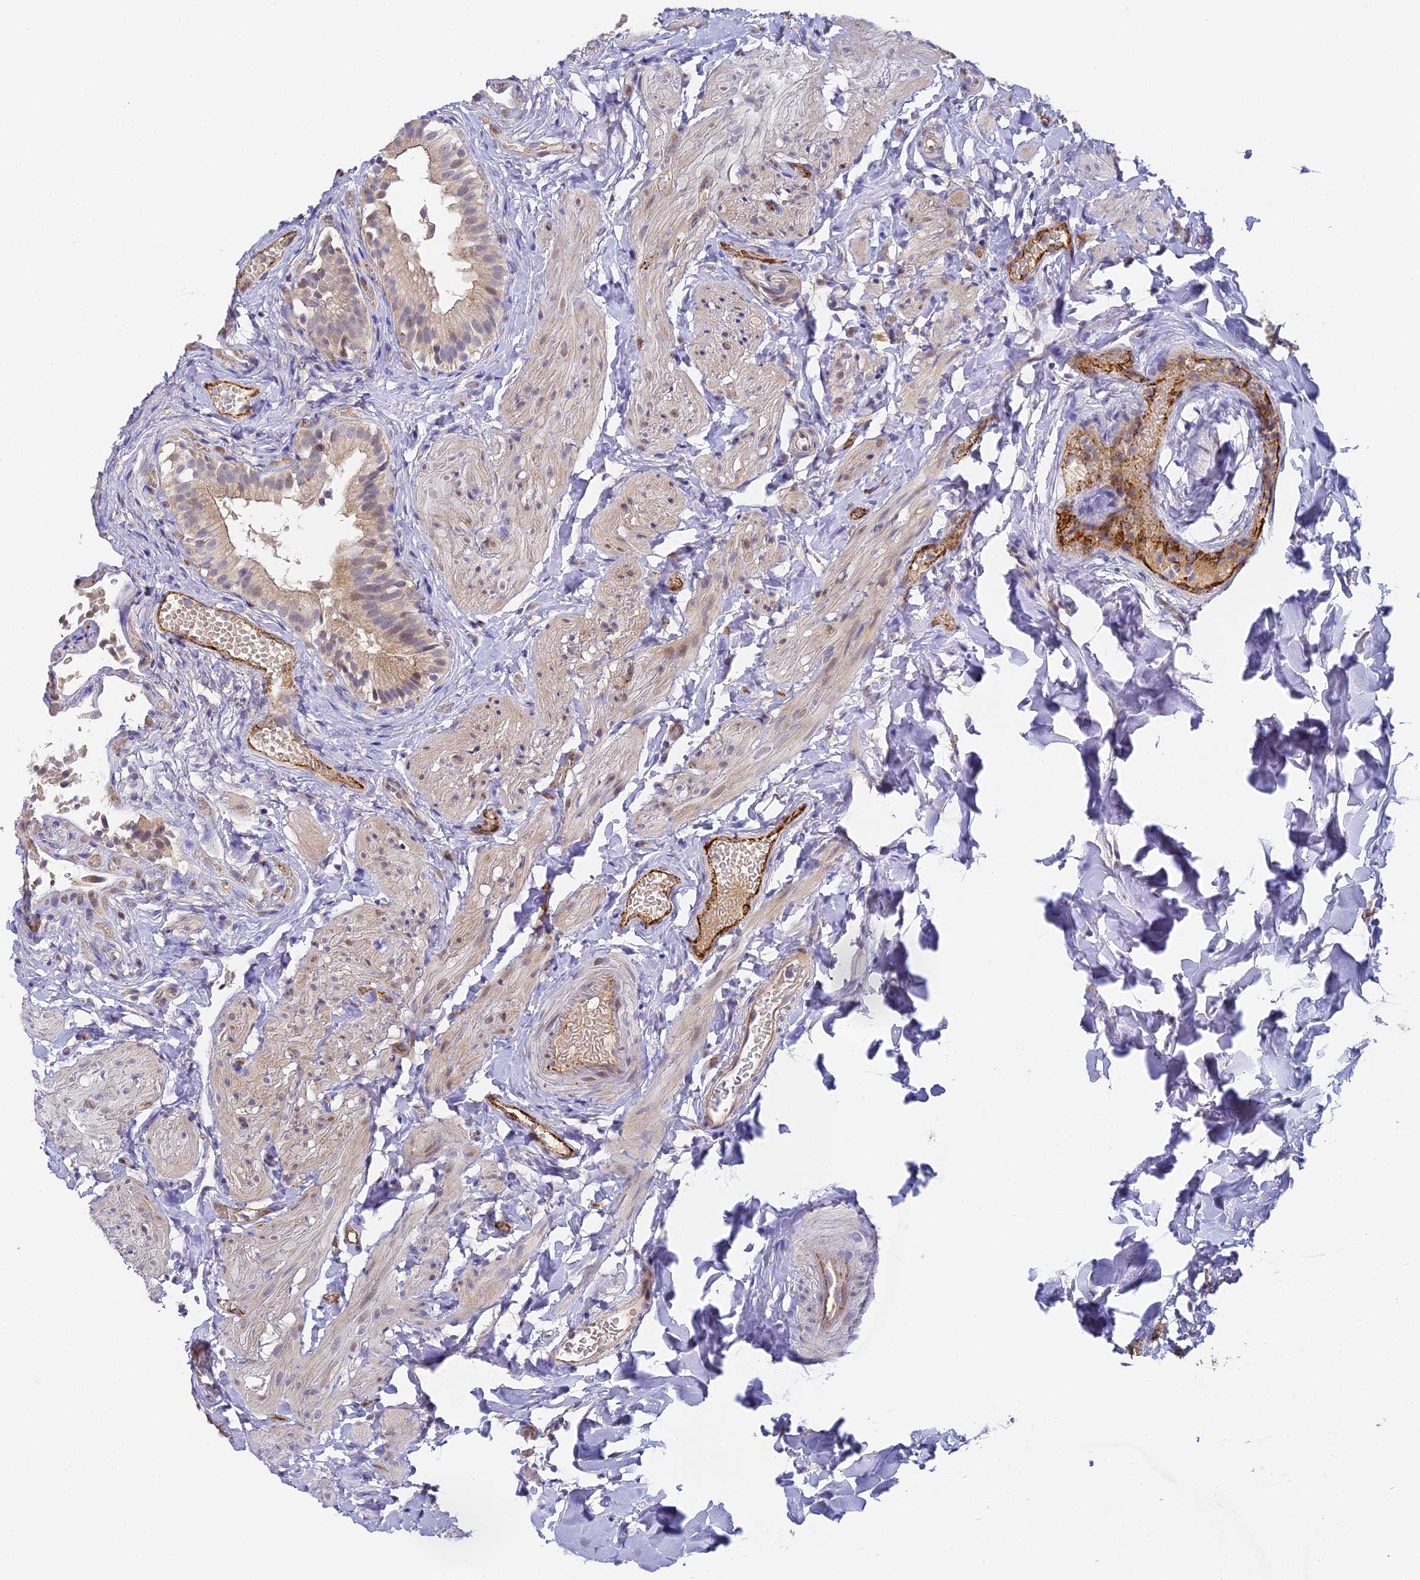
{"staining": {"intensity": "moderate", "quantity": "25%-75%", "location": "cytoplasmic/membranous,nuclear"}, "tissue": "gallbladder", "cell_type": "Glandular cells", "image_type": "normal", "snomed": [{"axis": "morphology", "description": "Normal tissue, NOS"}, {"axis": "topography", "description": "Gallbladder"}], "caption": "Gallbladder stained for a protein (brown) shows moderate cytoplasmic/membranous,nuclear positive staining in about 25%-75% of glandular cells.", "gene": "DNAAF10", "patient": {"sex": "female", "age": 47}}